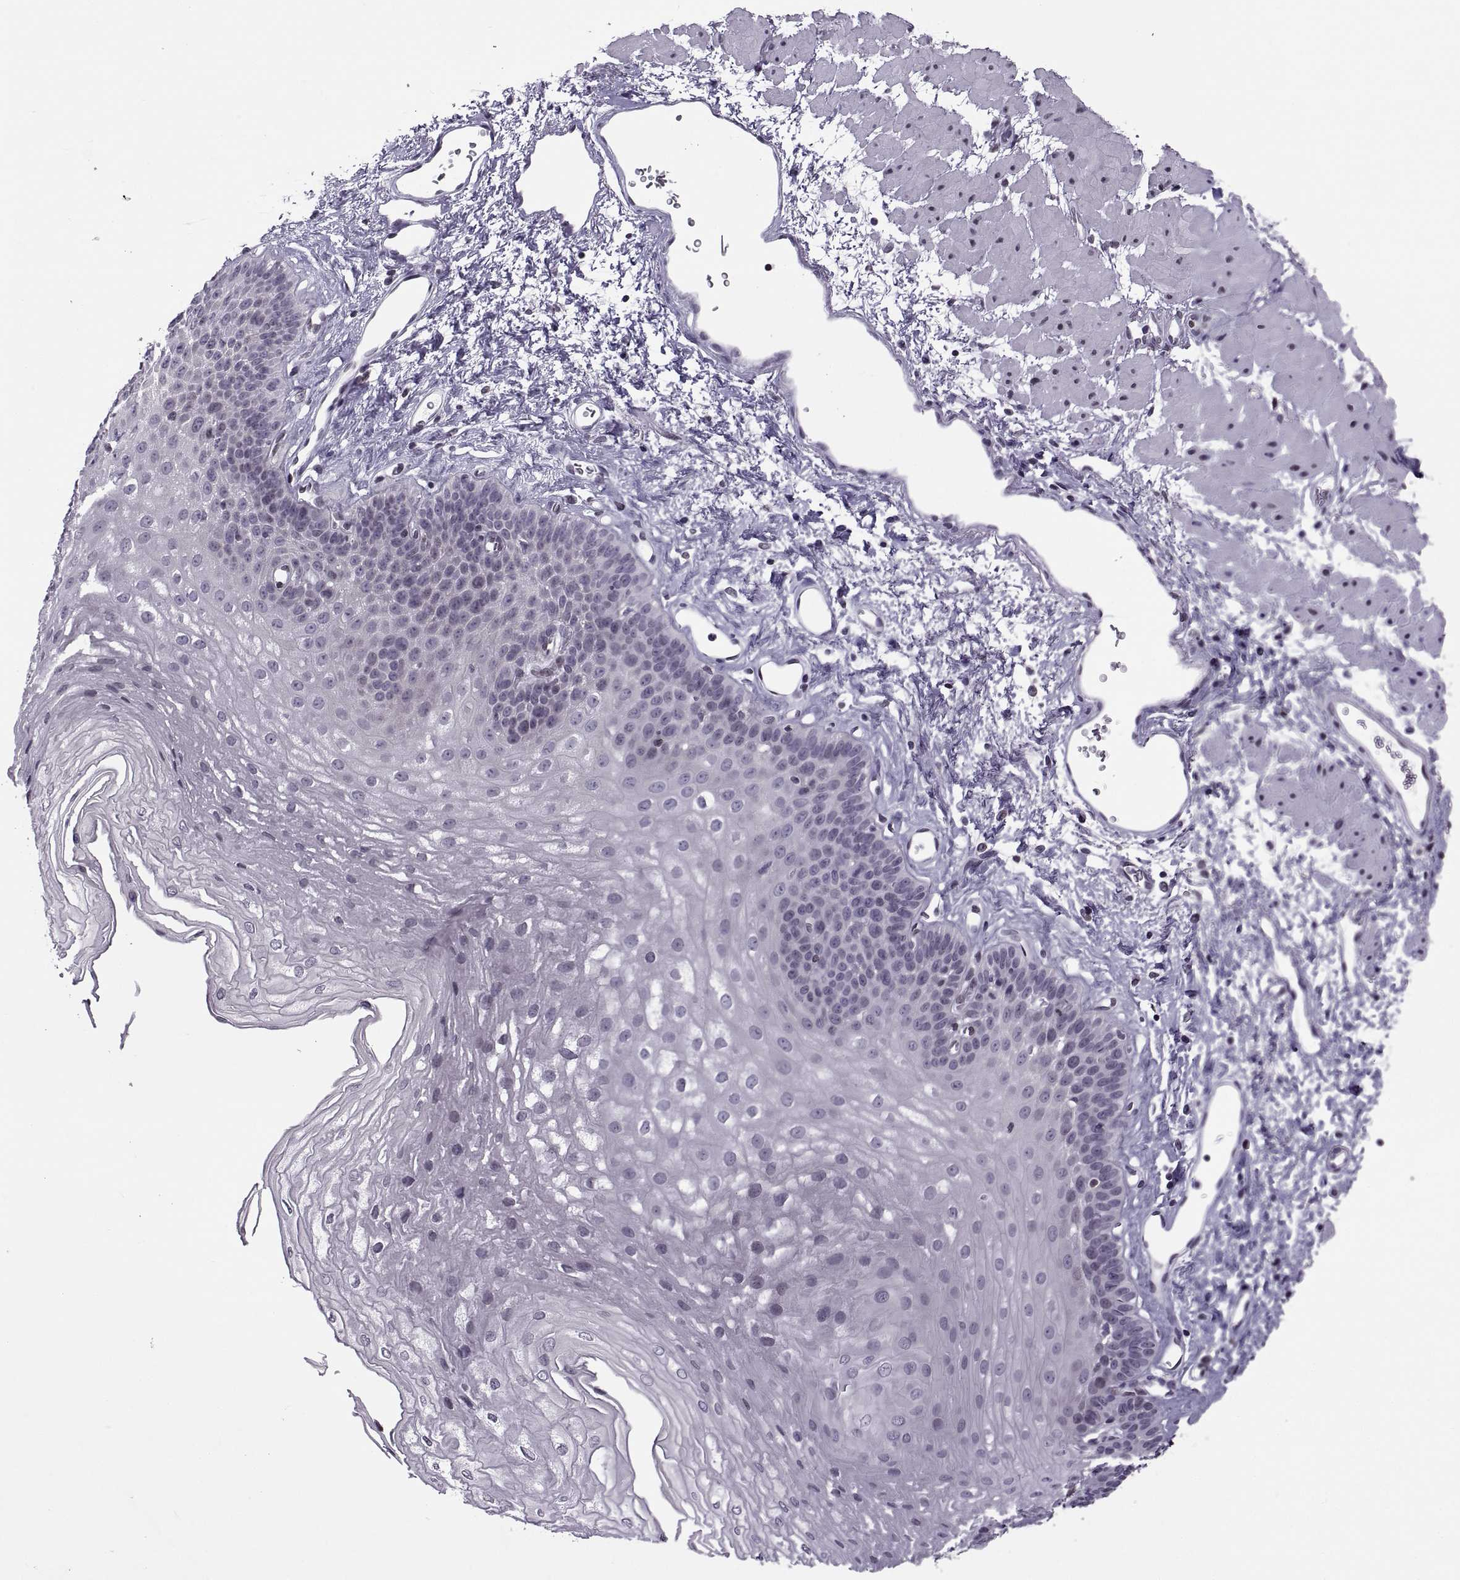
{"staining": {"intensity": "negative", "quantity": "none", "location": "none"}, "tissue": "esophagus", "cell_type": "Squamous epithelial cells", "image_type": "normal", "snomed": [{"axis": "morphology", "description": "Normal tissue, NOS"}, {"axis": "topography", "description": "Esophagus"}], "caption": "Micrograph shows no protein expression in squamous epithelial cells of benign esophagus. (DAB immunohistochemistry (IHC) visualized using brightfield microscopy, high magnification).", "gene": "H1", "patient": {"sex": "female", "age": 62}}